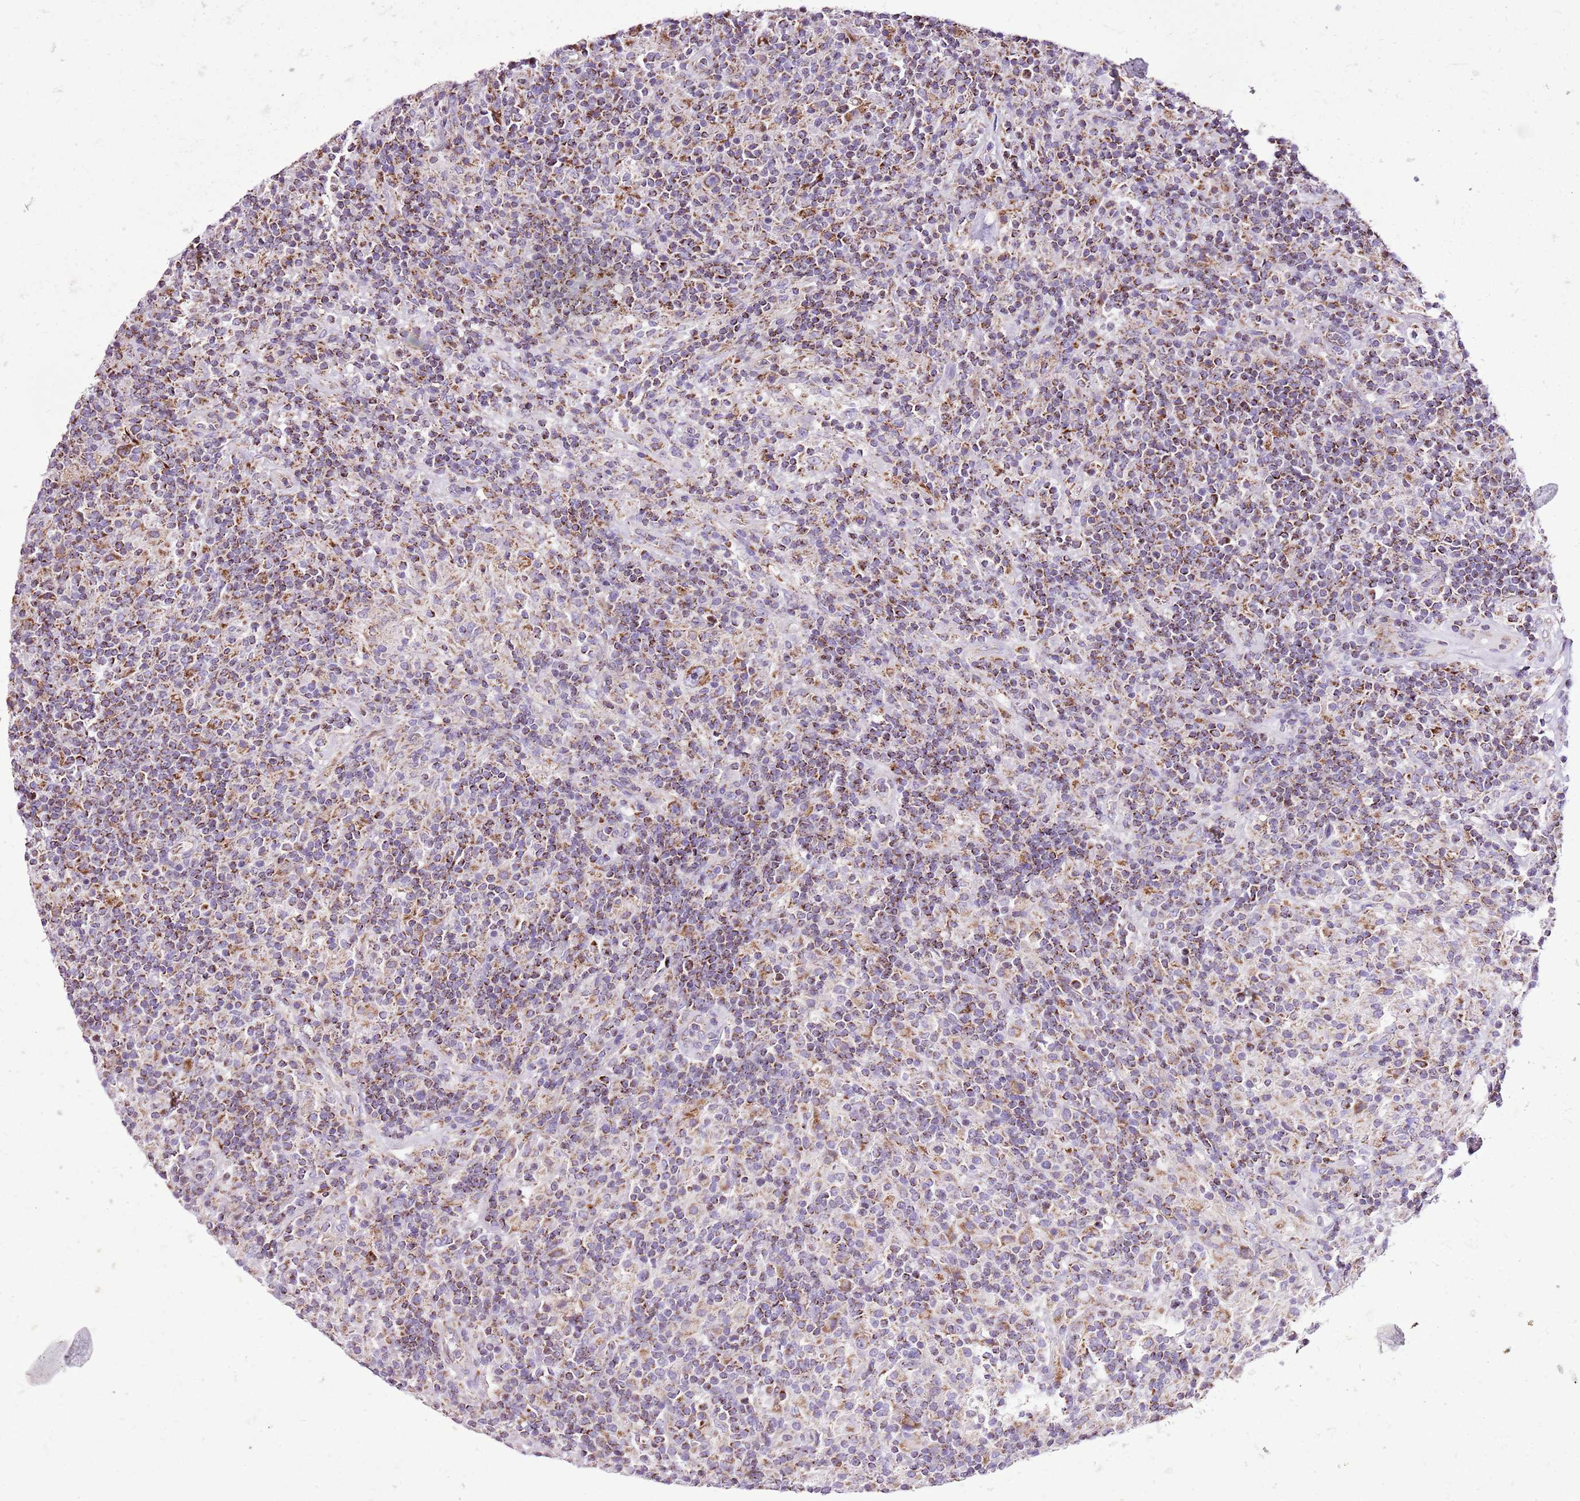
{"staining": {"intensity": "moderate", "quantity": ">75%", "location": "cytoplasmic/membranous"}, "tissue": "lymphoma", "cell_type": "Tumor cells", "image_type": "cancer", "snomed": [{"axis": "morphology", "description": "Hodgkin's disease, NOS"}, {"axis": "topography", "description": "Lymph node"}], "caption": "Immunohistochemical staining of lymphoma demonstrates medium levels of moderate cytoplasmic/membranous protein positivity in approximately >75% of tumor cells. The staining was performed using DAB (3,3'-diaminobenzidine) to visualize the protein expression in brown, while the nuclei were stained in blue with hematoxylin (Magnification: 20x).", "gene": "GCDH", "patient": {"sex": "male", "age": 70}}